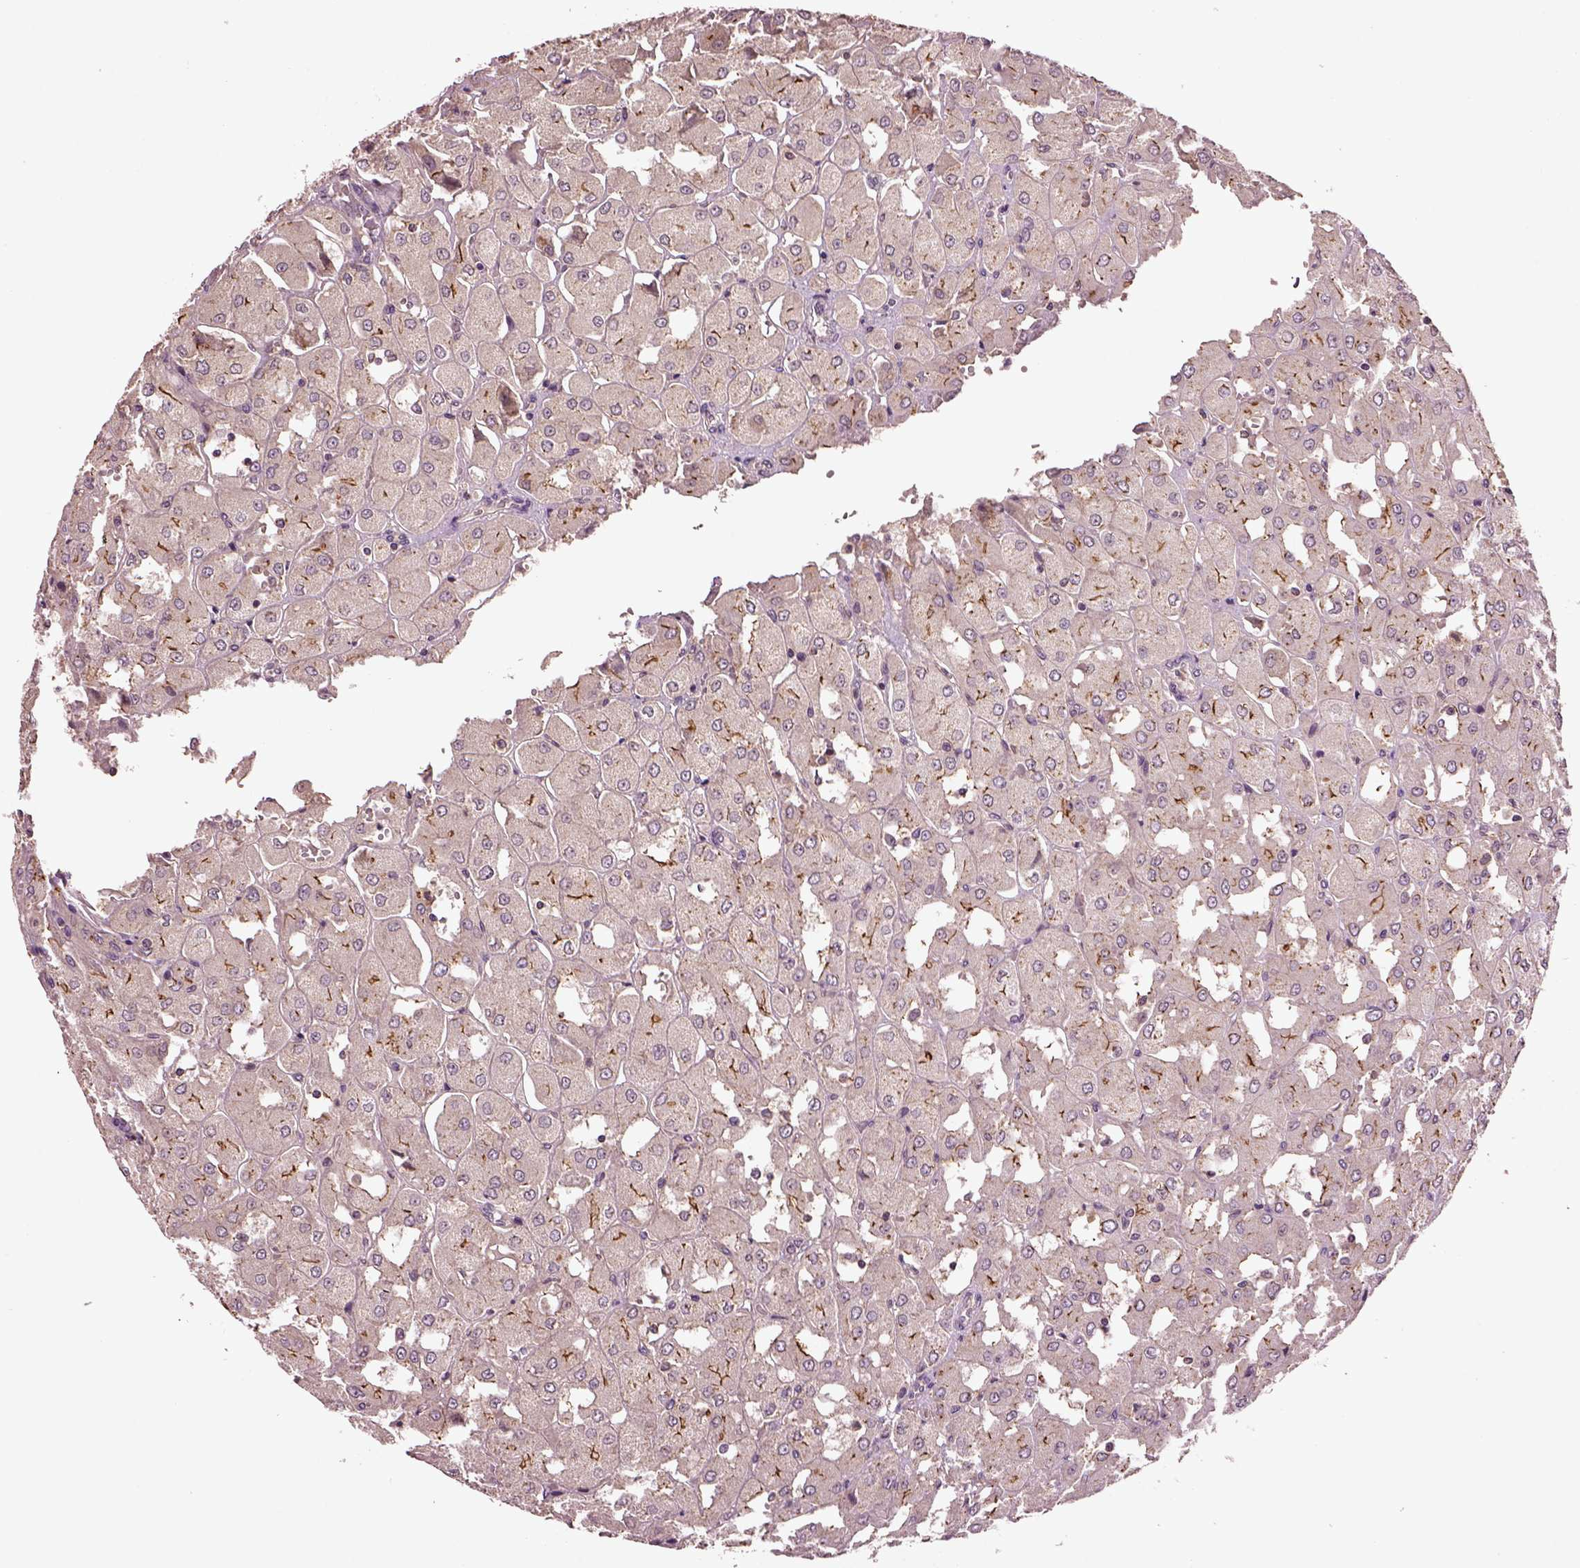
{"staining": {"intensity": "moderate", "quantity": "<25%", "location": "cytoplasmic/membranous"}, "tissue": "renal cancer", "cell_type": "Tumor cells", "image_type": "cancer", "snomed": [{"axis": "morphology", "description": "Adenocarcinoma, NOS"}, {"axis": "topography", "description": "Kidney"}], "caption": "Moderate cytoplasmic/membranous positivity for a protein is seen in approximately <25% of tumor cells of renal cancer (adenocarcinoma) using immunohistochemistry (IHC).", "gene": "MTHFS", "patient": {"sex": "male", "age": 72}}